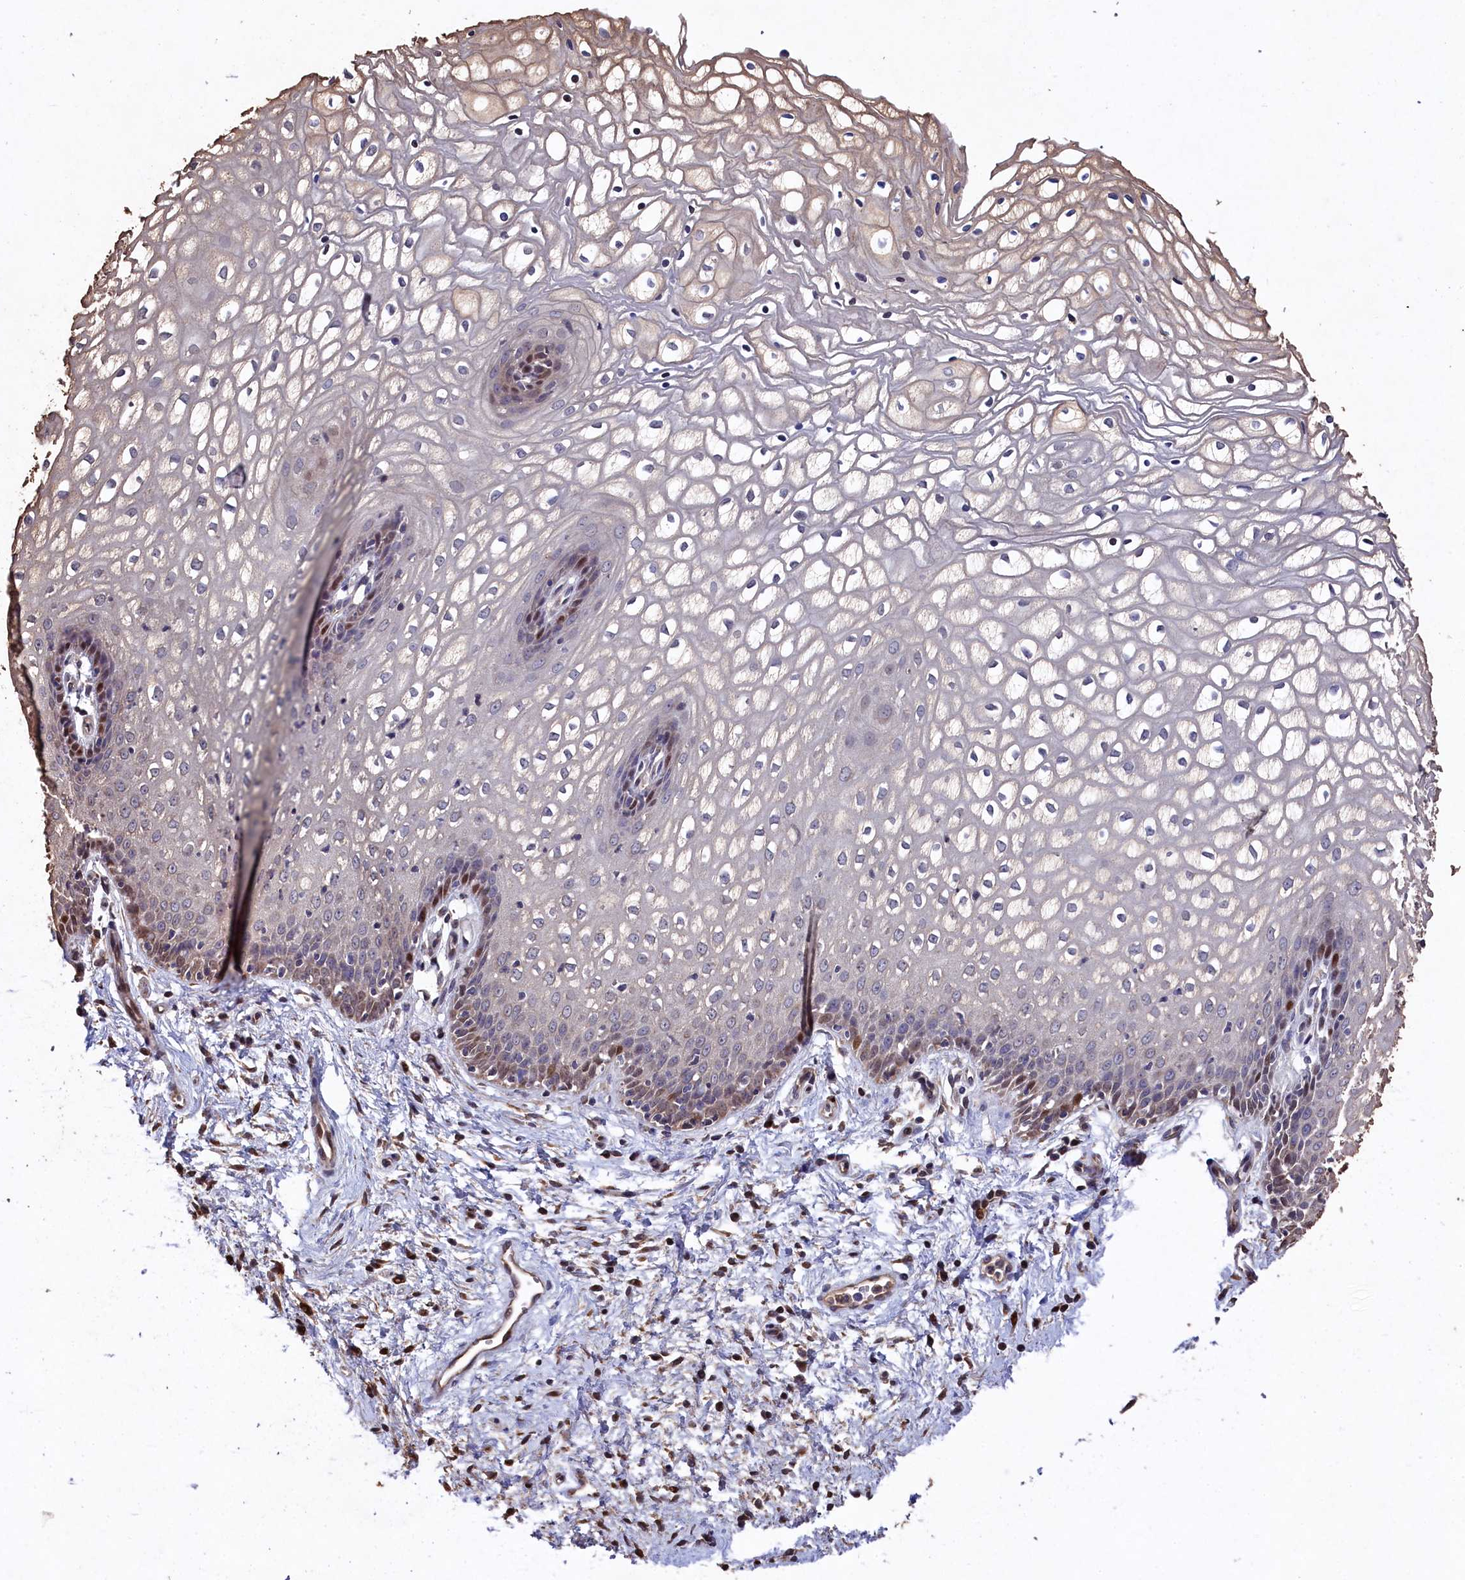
{"staining": {"intensity": "moderate", "quantity": "<25%", "location": "cytoplasmic/membranous,nuclear"}, "tissue": "vagina", "cell_type": "Squamous epithelial cells", "image_type": "normal", "snomed": [{"axis": "morphology", "description": "Normal tissue, NOS"}, {"axis": "topography", "description": "Vagina"}], "caption": "Immunohistochemical staining of unremarkable vagina reveals moderate cytoplasmic/membranous,nuclear protein expression in about <25% of squamous epithelial cells. (Stains: DAB (3,3'-diaminobenzidine) in brown, nuclei in blue, Microscopy: brightfield microscopy at high magnification).", "gene": "NAA60", "patient": {"sex": "female", "age": 34}}